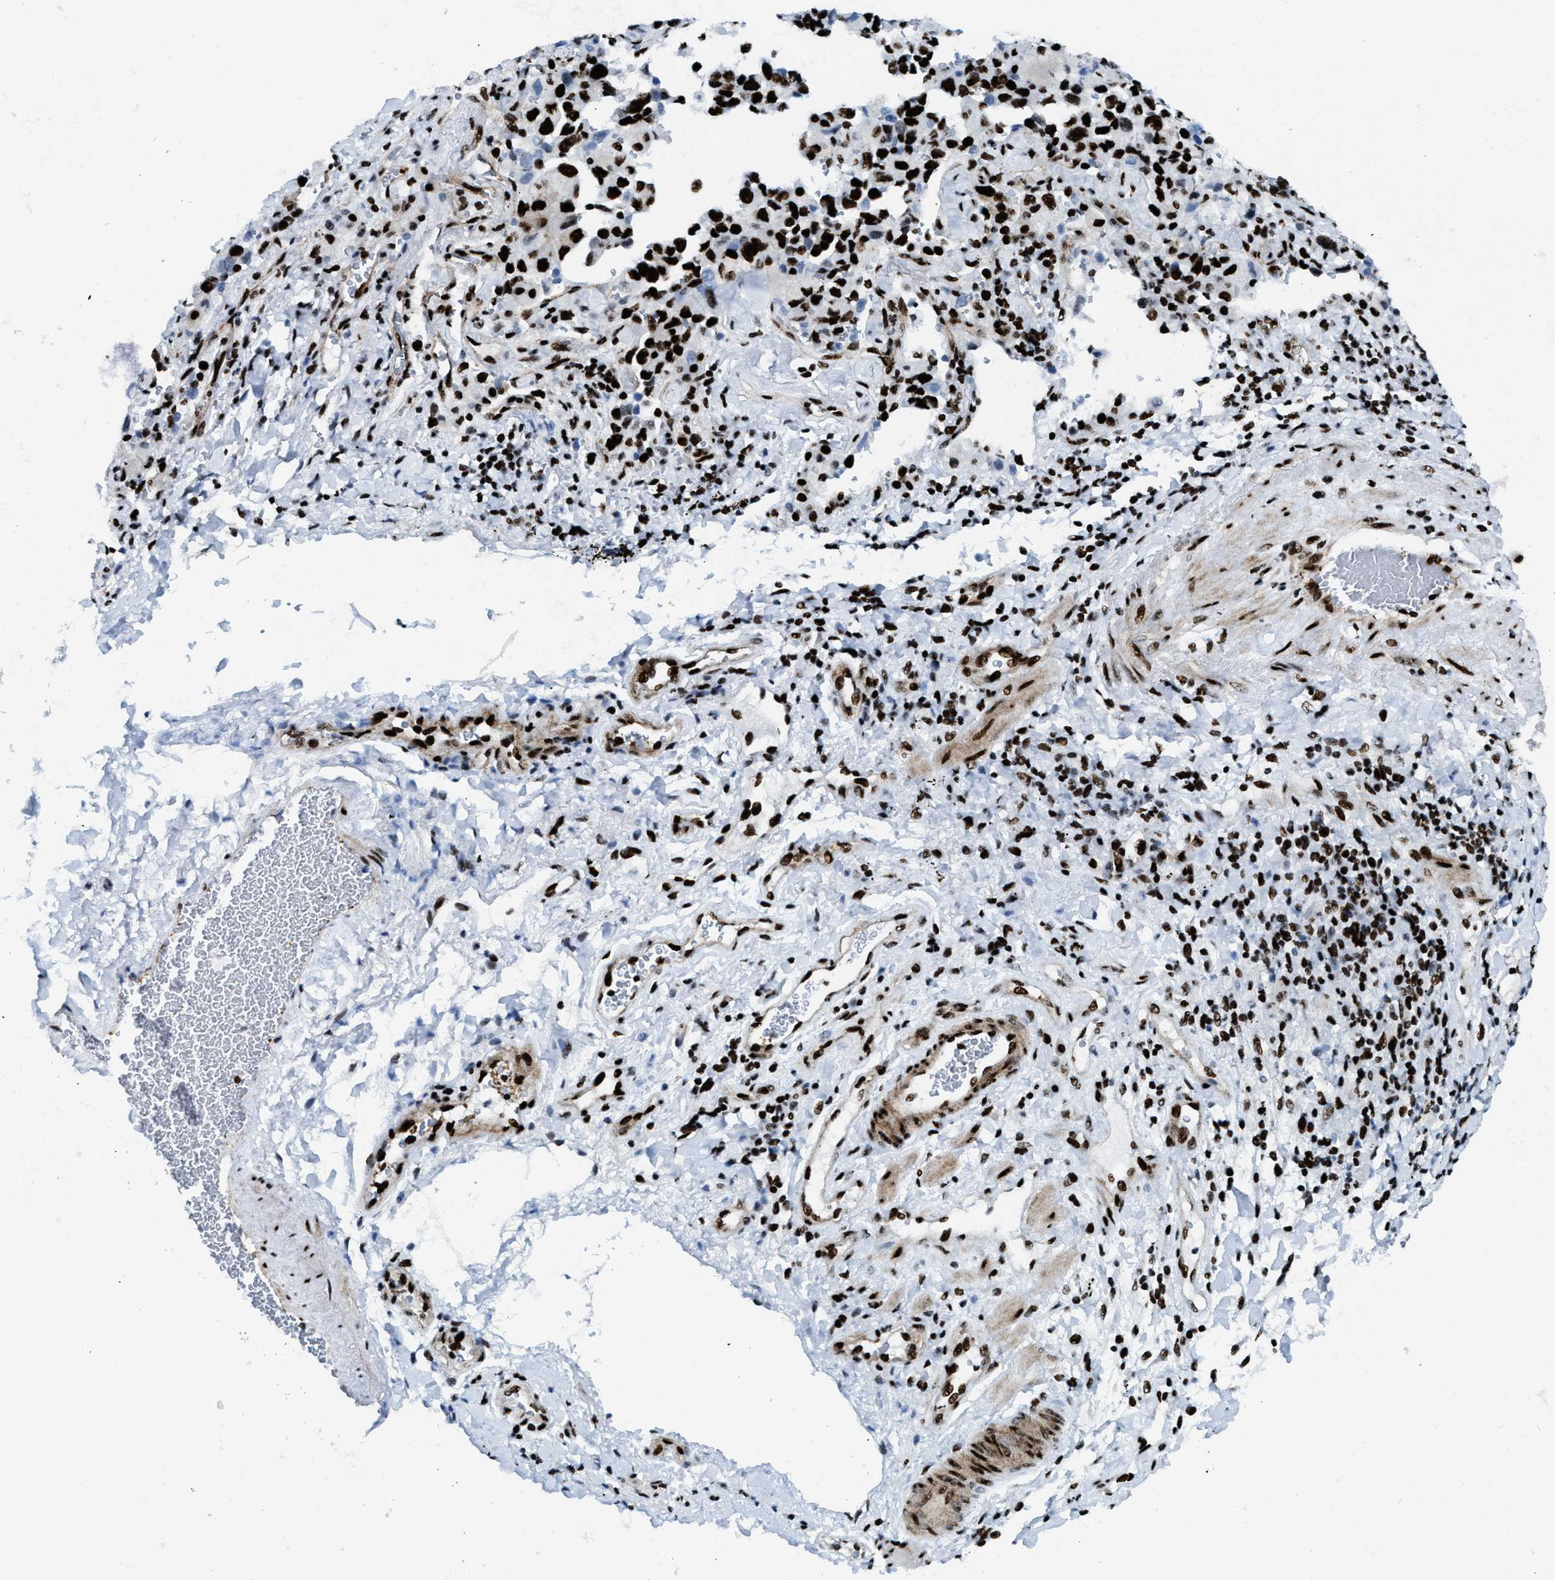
{"staining": {"intensity": "strong", "quantity": ">75%", "location": "nuclear"}, "tissue": "lung cancer", "cell_type": "Tumor cells", "image_type": "cancer", "snomed": [{"axis": "morphology", "description": "Adenocarcinoma, NOS"}, {"axis": "topography", "description": "Lung"}], "caption": "Immunohistochemistry staining of adenocarcinoma (lung), which shows high levels of strong nuclear staining in about >75% of tumor cells indicating strong nuclear protein positivity. The staining was performed using DAB (3,3'-diaminobenzidine) (brown) for protein detection and nuclei were counterstained in hematoxylin (blue).", "gene": "NONO", "patient": {"sex": "female", "age": 51}}